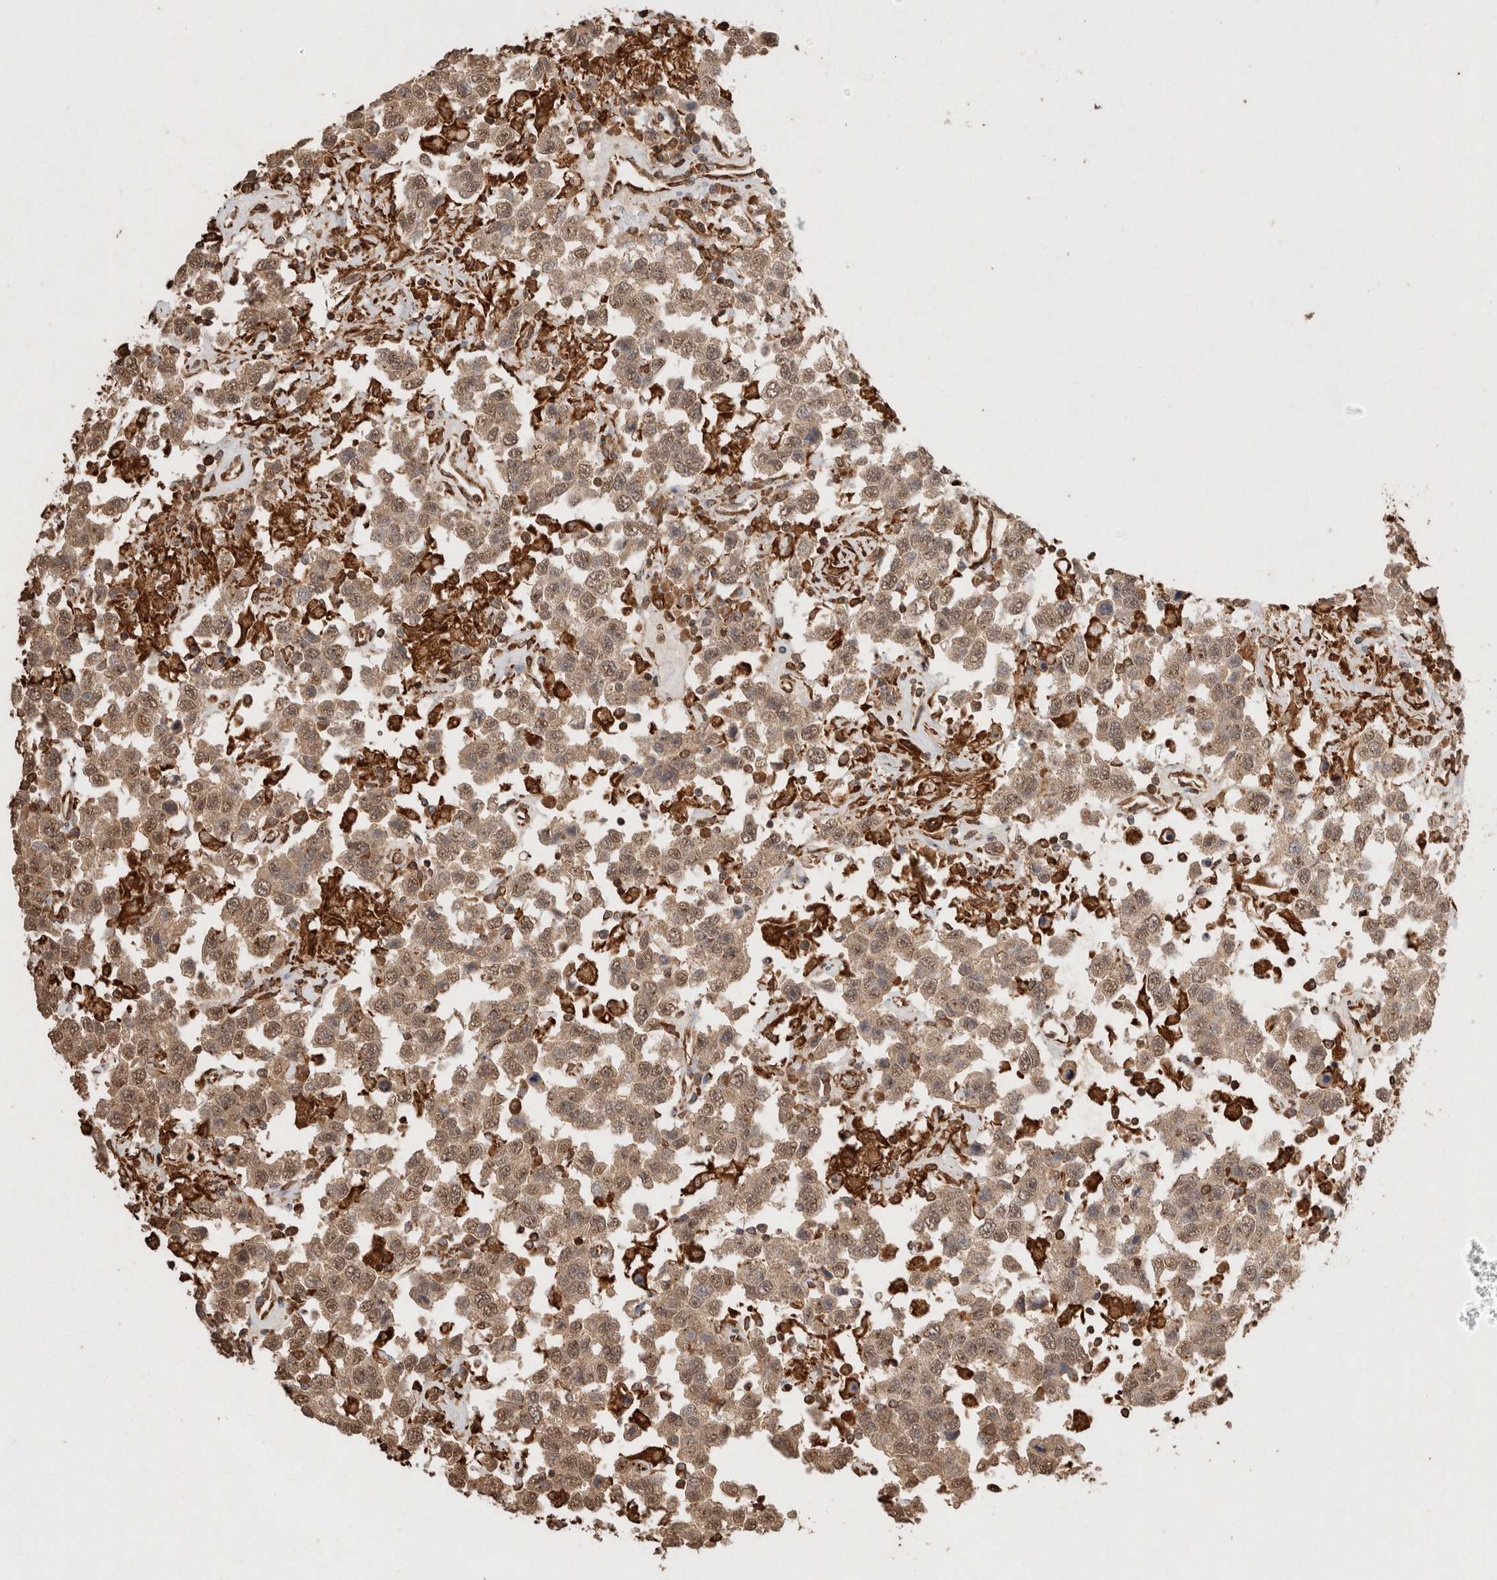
{"staining": {"intensity": "weak", "quantity": ">75%", "location": "cytoplasmic/membranous,nuclear"}, "tissue": "testis cancer", "cell_type": "Tumor cells", "image_type": "cancer", "snomed": [{"axis": "morphology", "description": "Seminoma, NOS"}, {"axis": "topography", "description": "Testis"}], "caption": "IHC photomicrograph of neoplastic tissue: human seminoma (testis) stained using IHC demonstrates low levels of weak protein expression localized specifically in the cytoplasmic/membranous and nuclear of tumor cells, appearing as a cytoplasmic/membranous and nuclear brown color.", "gene": "ERAP1", "patient": {"sex": "male", "age": 41}}